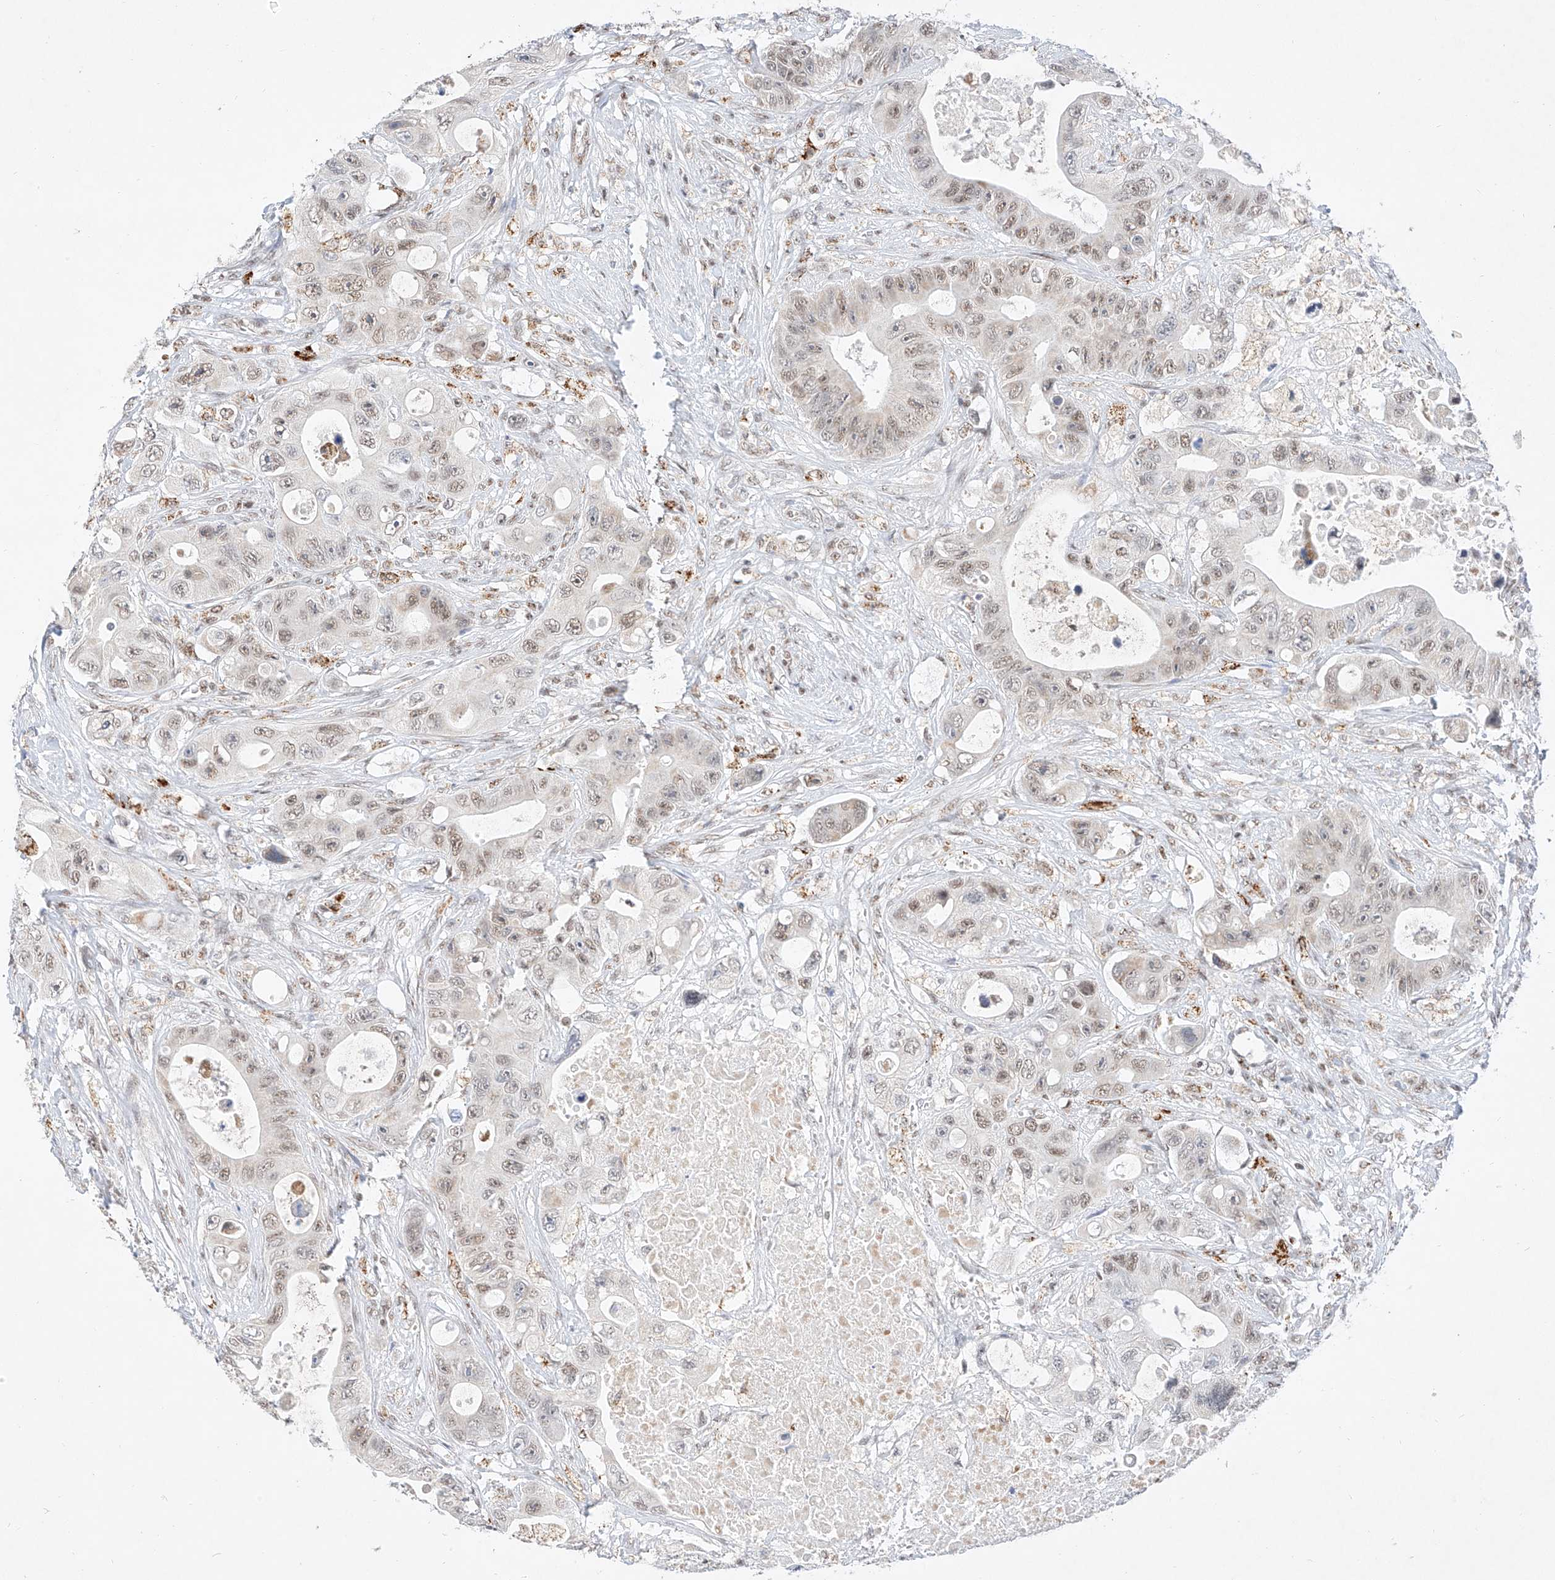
{"staining": {"intensity": "weak", "quantity": "<25%", "location": "nuclear"}, "tissue": "colorectal cancer", "cell_type": "Tumor cells", "image_type": "cancer", "snomed": [{"axis": "morphology", "description": "Adenocarcinoma, NOS"}, {"axis": "topography", "description": "Colon"}], "caption": "The immunohistochemistry (IHC) micrograph has no significant positivity in tumor cells of colorectal adenocarcinoma tissue.", "gene": "NRF1", "patient": {"sex": "female", "age": 46}}